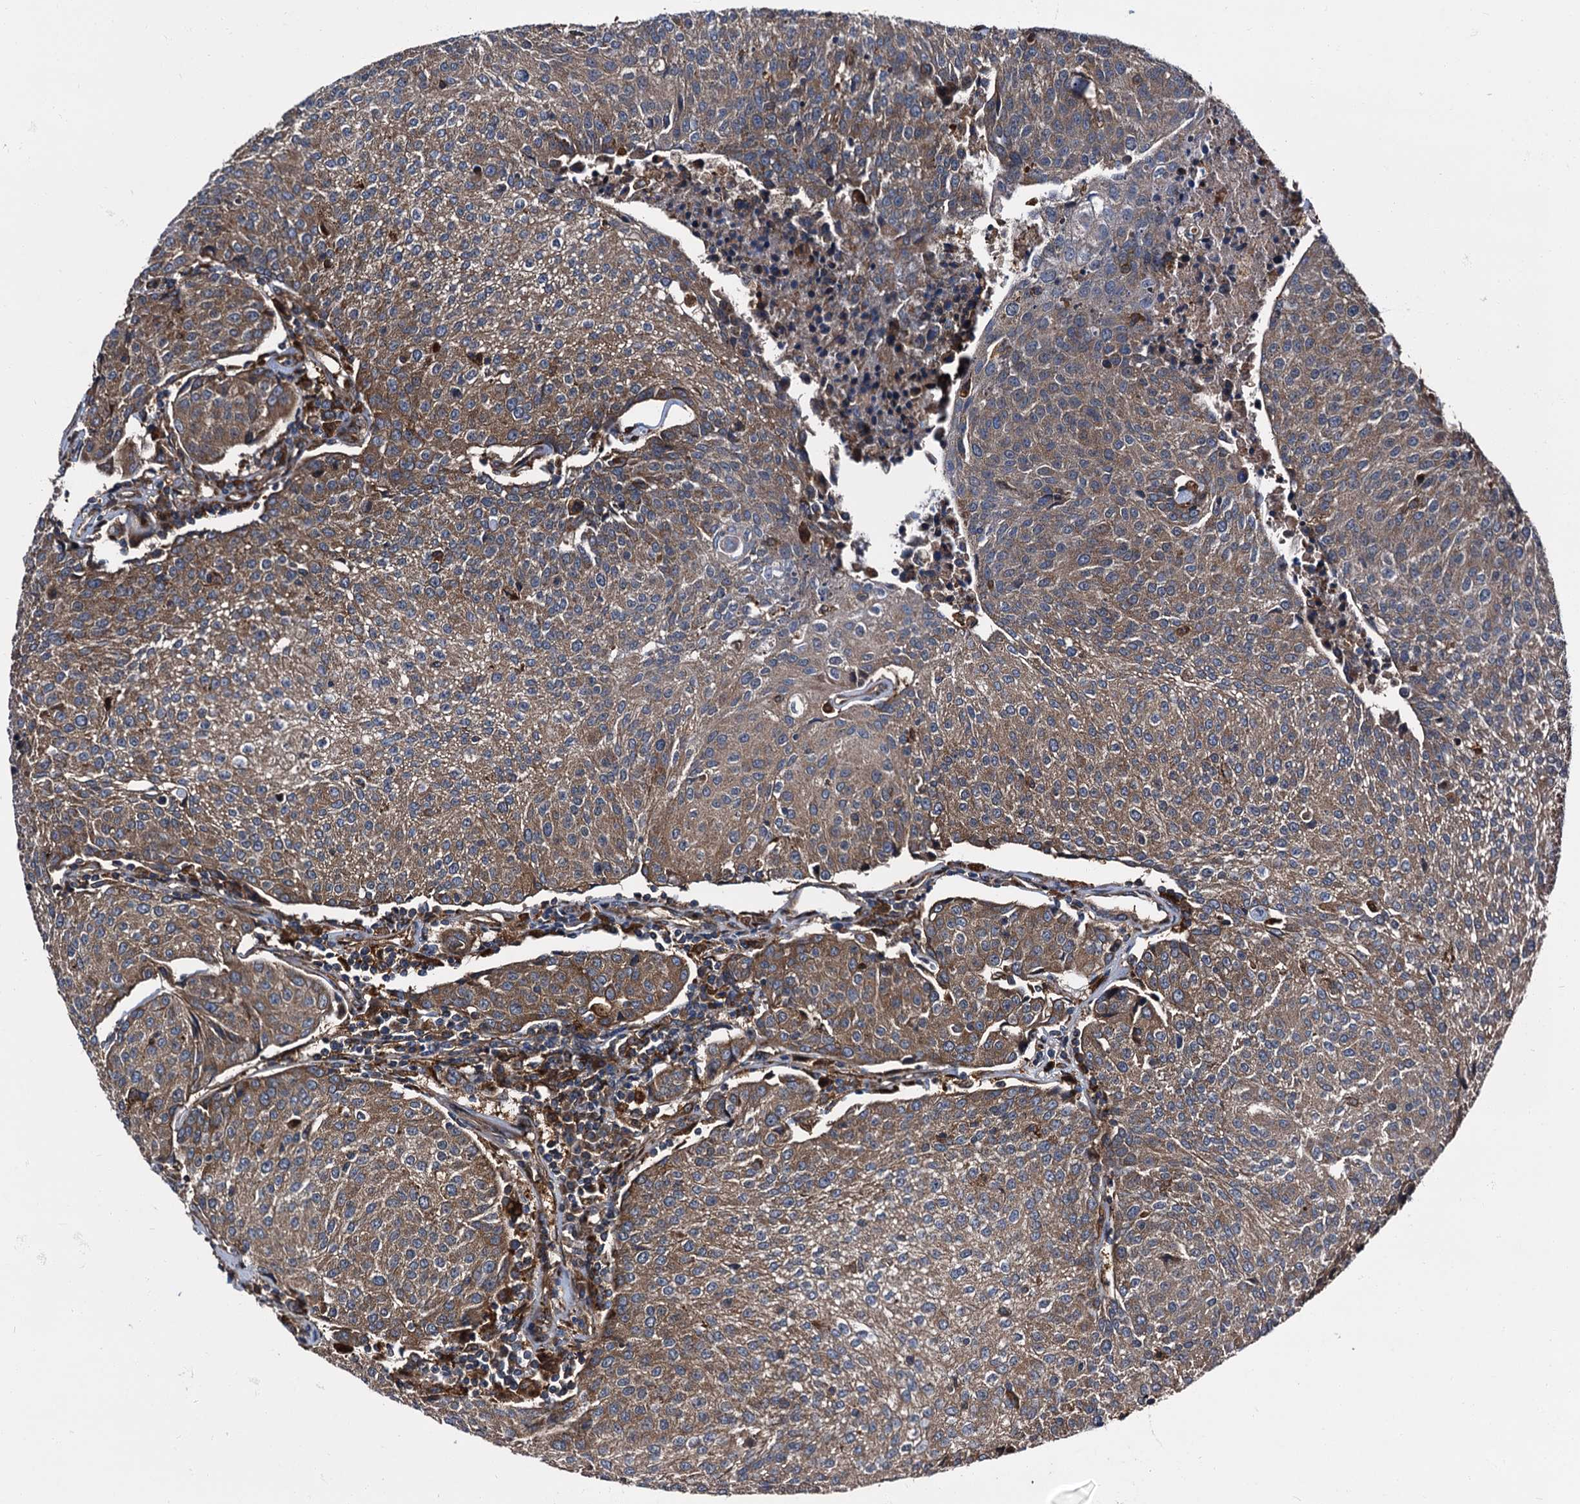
{"staining": {"intensity": "moderate", "quantity": ">75%", "location": "cytoplasmic/membranous"}, "tissue": "urothelial cancer", "cell_type": "Tumor cells", "image_type": "cancer", "snomed": [{"axis": "morphology", "description": "Urothelial carcinoma, High grade"}, {"axis": "topography", "description": "Urinary bladder"}], "caption": "DAB immunohistochemical staining of human urothelial cancer shows moderate cytoplasmic/membranous protein positivity in approximately >75% of tumor cells.", "gene": "PEX5", "patient": {"sex": "female", "age": 85}}